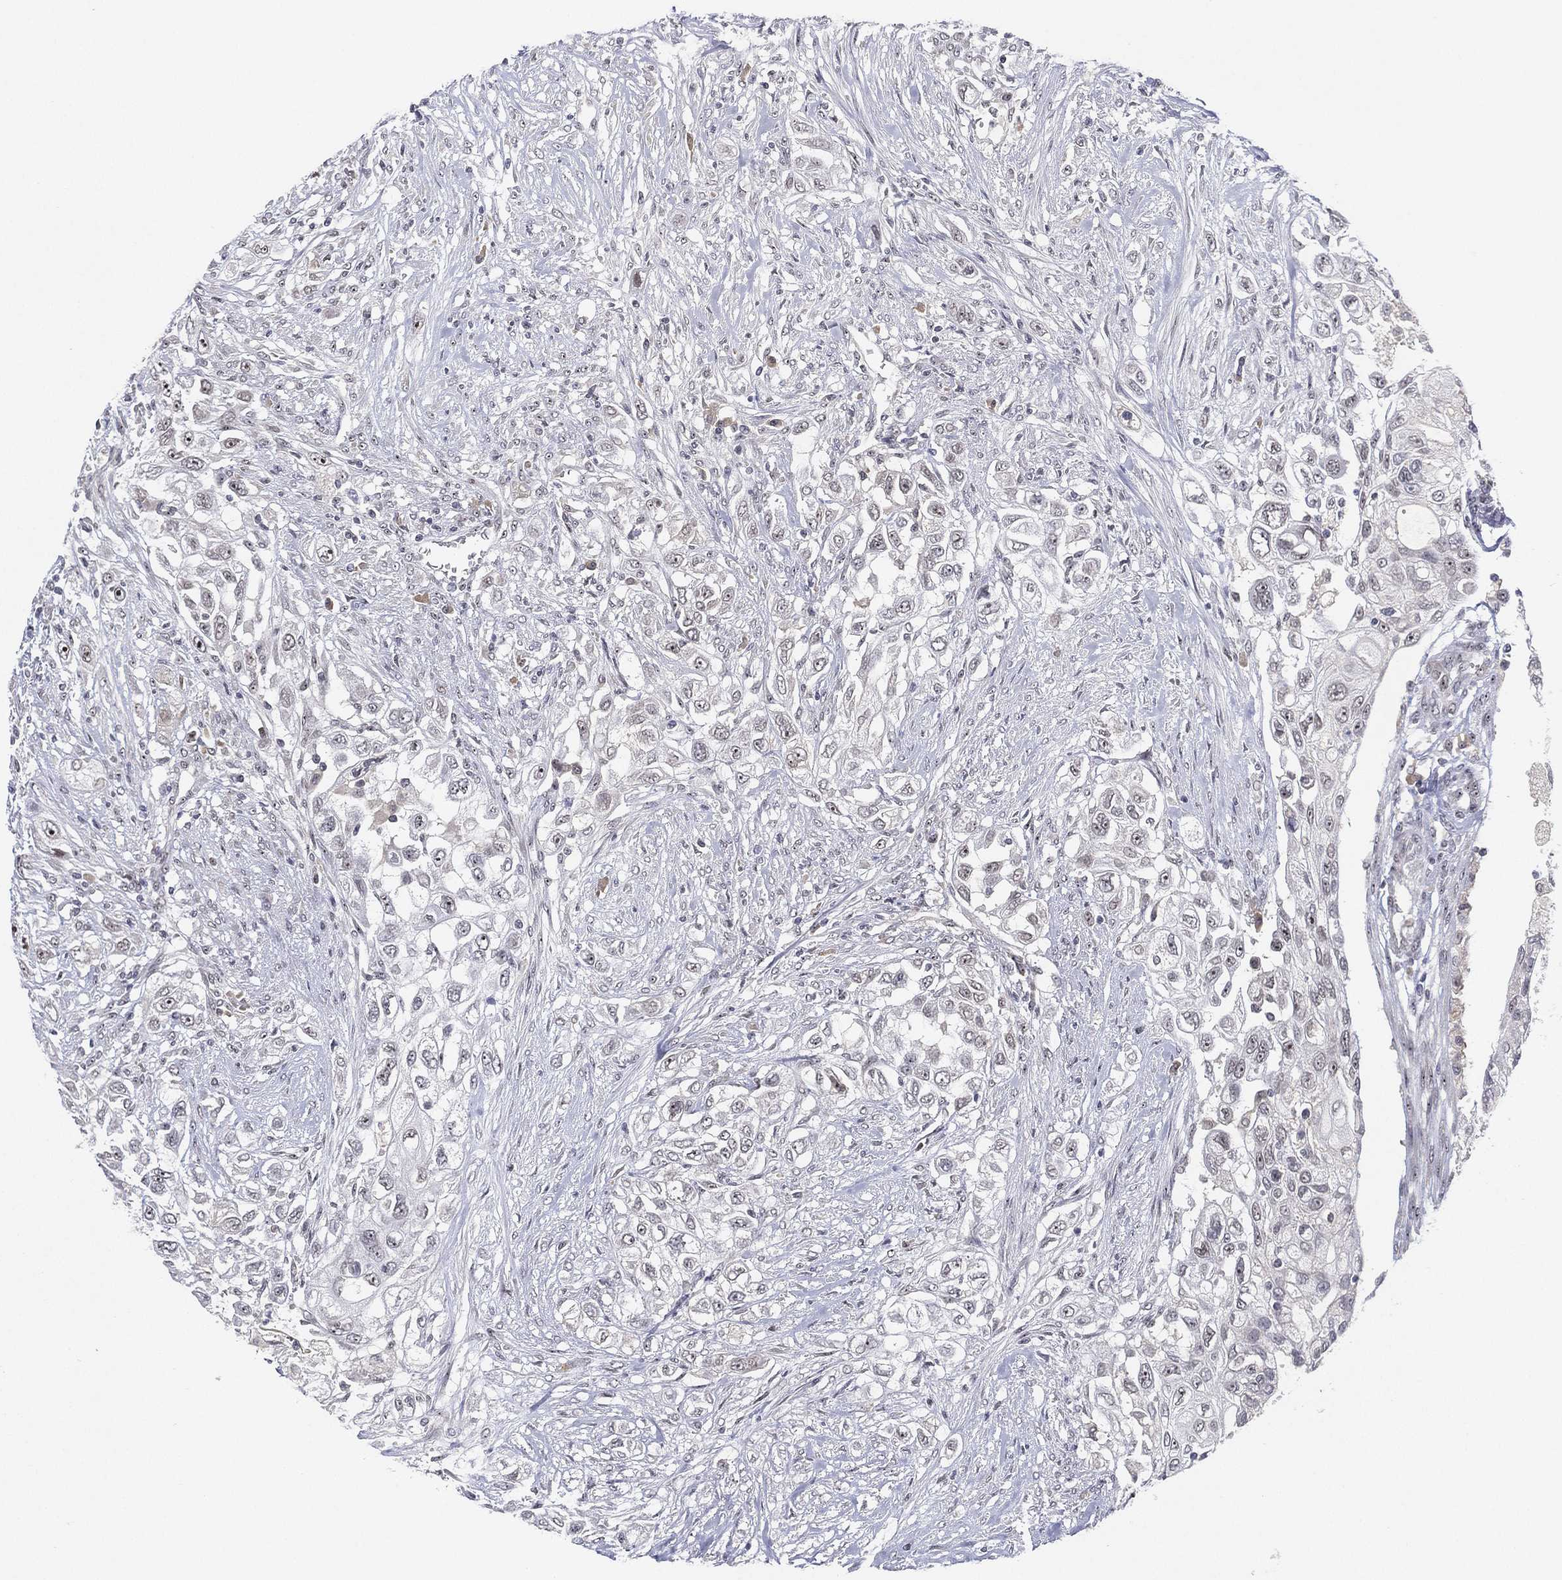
{"staining": {"intensity": "negative", "quantity": "none", "location": "none"}, "tissue": "urothelial cancer", "cell_type": "Tumor cells", "image_type": "cancer", "snomed": [{"axis": "morphology", "description": "Urothelial carcinoma, High grade"}, {"axis": "topography", "description": "Urinary bladder"}], "caption": "High magnification brightfield microscopy of urothelial cancer stained with DAB (3,3'-diaminobenzidine) (brown) and counterstained with hematoxylin (blue): tumor cells show no significant expression.", "gene": "MS4A8", "patient": {"sex": "female", "age": 56}}